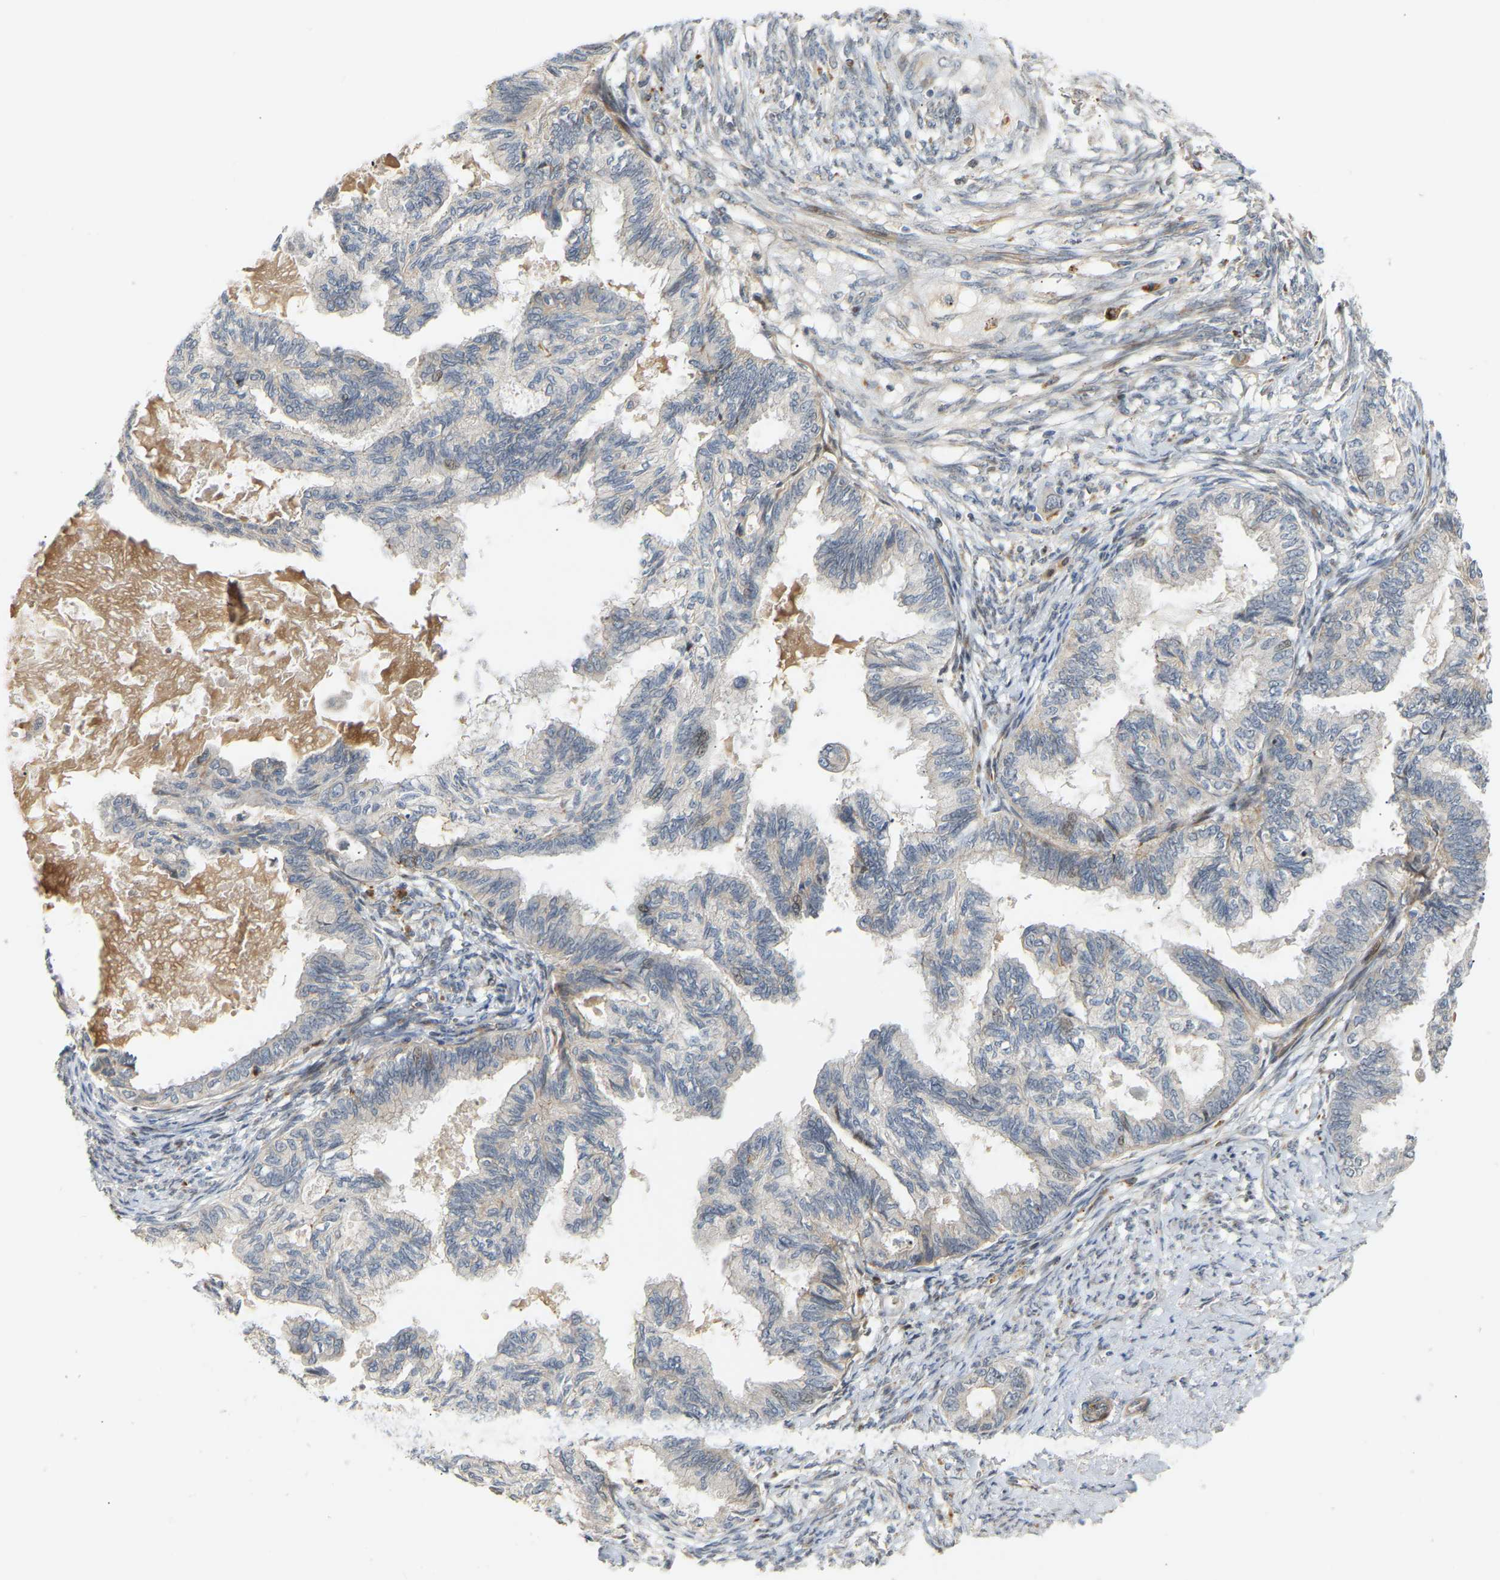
{"staining": {"intensity": "negative", "quantity": "none", "location": "none"}, "tissue": "cervical cancer", "cell_type": "Tumor cells", "image_type": "cancer", "snomed": [{"axis": "morphology", "description": "Normal tissue, NOS"}, {"axis": "morphology", "description": "Adenocarcinoma, NOS"}, {"axis": "topography", "description": "Cervix"}, {"axis": "topography", "description": "Endometrium"}], "caption": "A micrograph of adenocarcinoma (cervical) stained for a protein shows no brown staining in tumor cells. (DAB (3,3'-diaminobenzidine) immunohistochemistry (IHC) with hematoxylin counter stain).", "gene": "POGLUT2", "patient": {"sex": "female", "age": 86}}